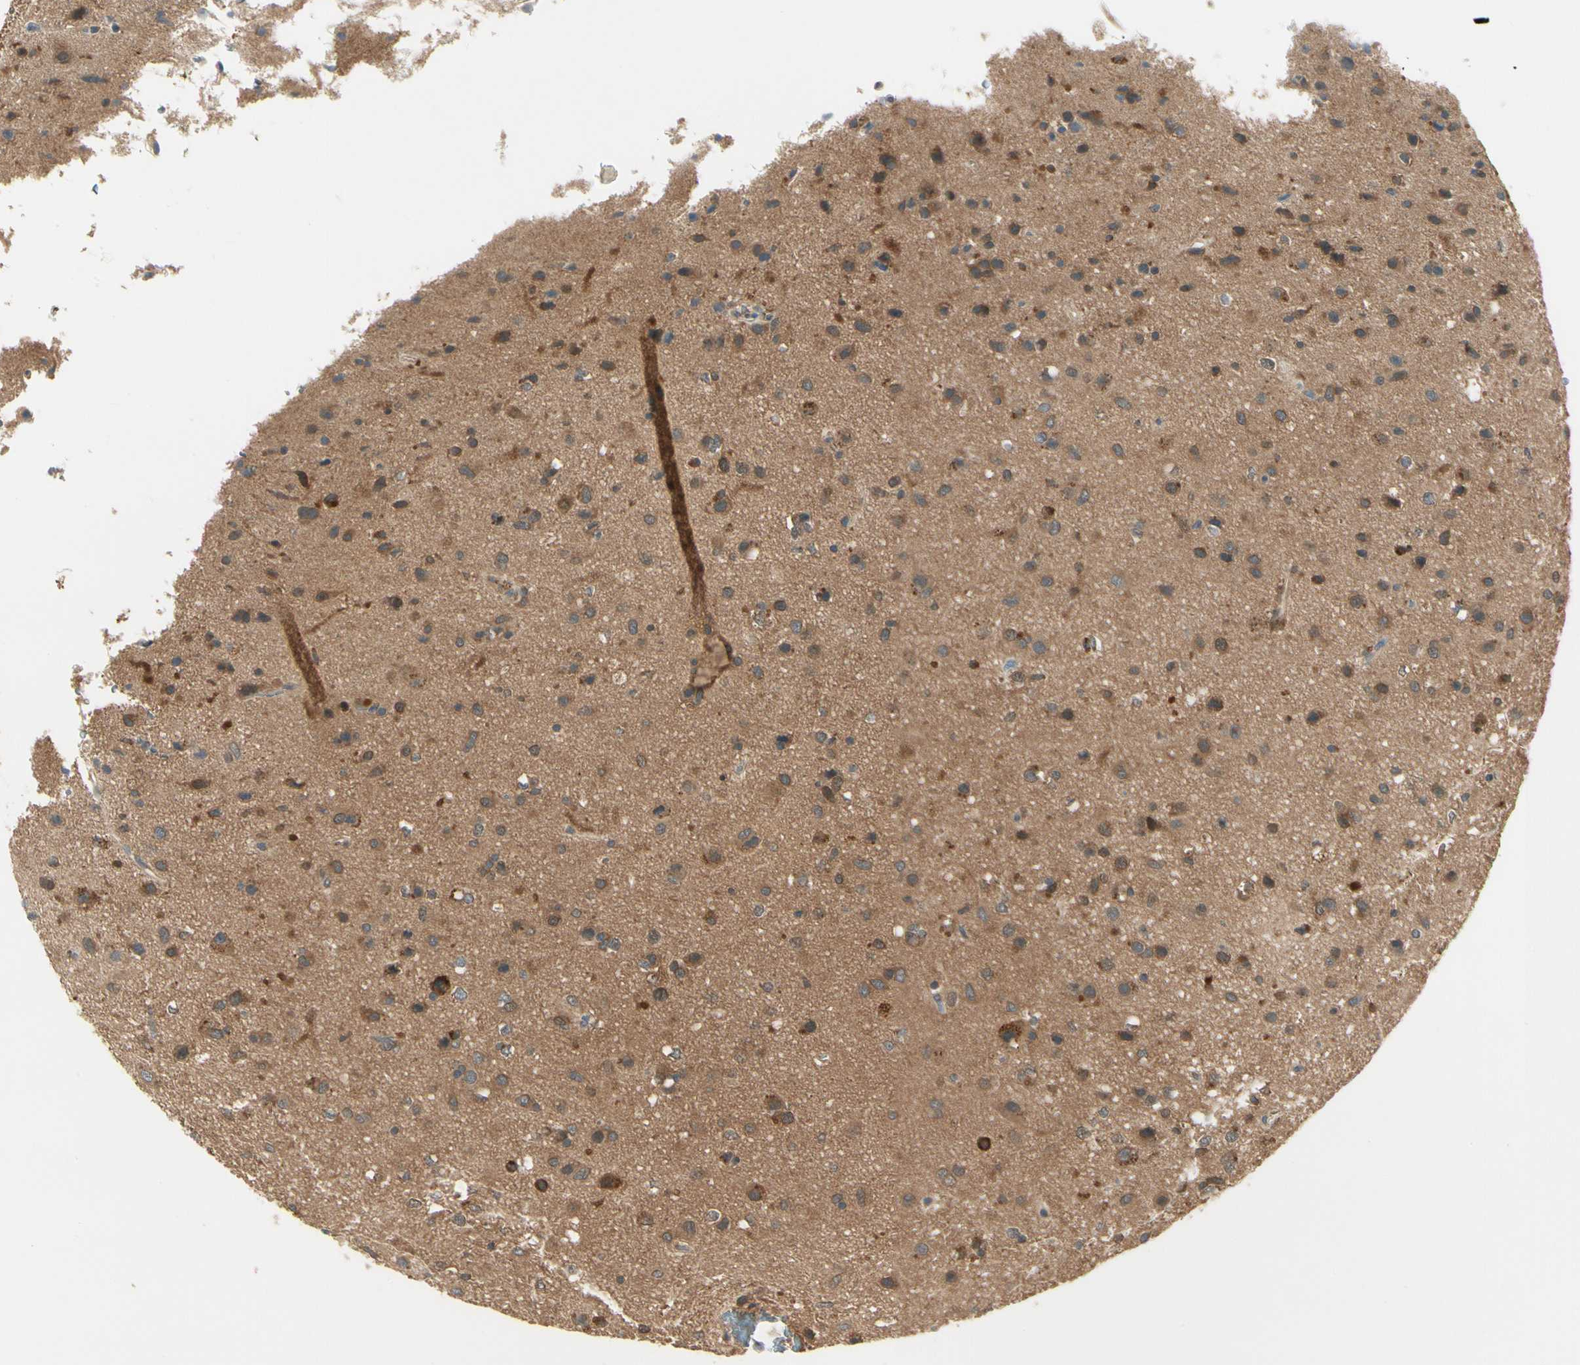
{"staining": {"intensity": "moderate", "quantity": ">75%", "location": "cytoplasmic/membranous"}, "tissue": "glioma", "cell_type": "Tumor cells", "image_type": "cancer", "snomed": [{"axis": "morphology", "description": "Glioma, malignant, Low grade"}, {"axis": "topography", "description": "Brain"}], "caption": "Immunohistochemical staining of human malignant glioma (low-grade) exhibits moderate cytoplasmic/membranous protein expression in about >75% of tumor cells.", "gene": "NME1-NME2", "patient": {"sex": "male", "age": 77}}